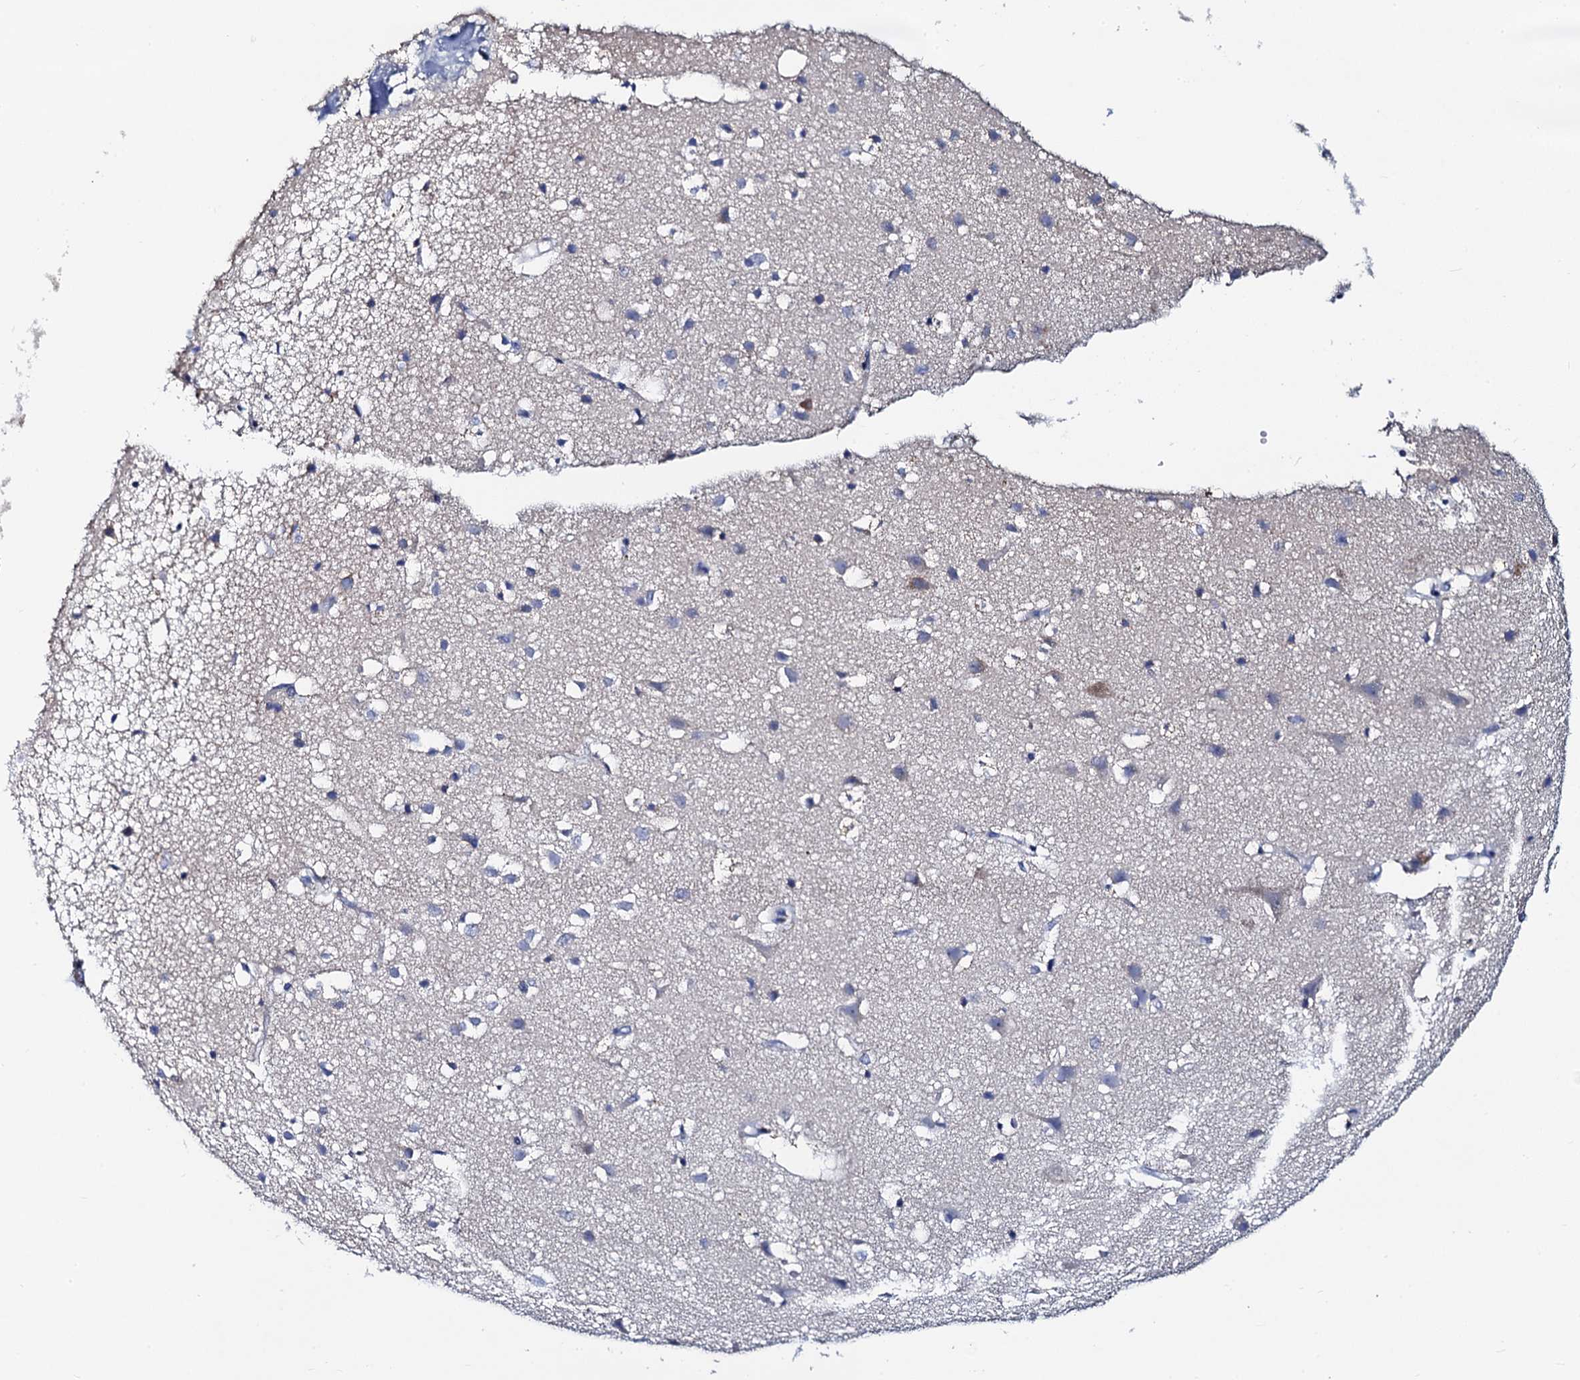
{"staining": {"intensity": "negative", "quantity": "none", "location": "none"}, "tissue": "cerebral cortex", "cell_type": "Endothelial cells", "image_type": "normal", "snomed": [{"axis": "morphology", "description": "Normal tissue, NOS"}, {"axis": "topography", "description": "Cerebral cortex"}], "caption": "A high-resolution photomicrograph shows immunohistochemistry staining of benign cerebral cortex, which reveals no significant positivity in endothelial cells.", "gene": "ACADSB", "patient": {"sex": "male", "age": 54}}